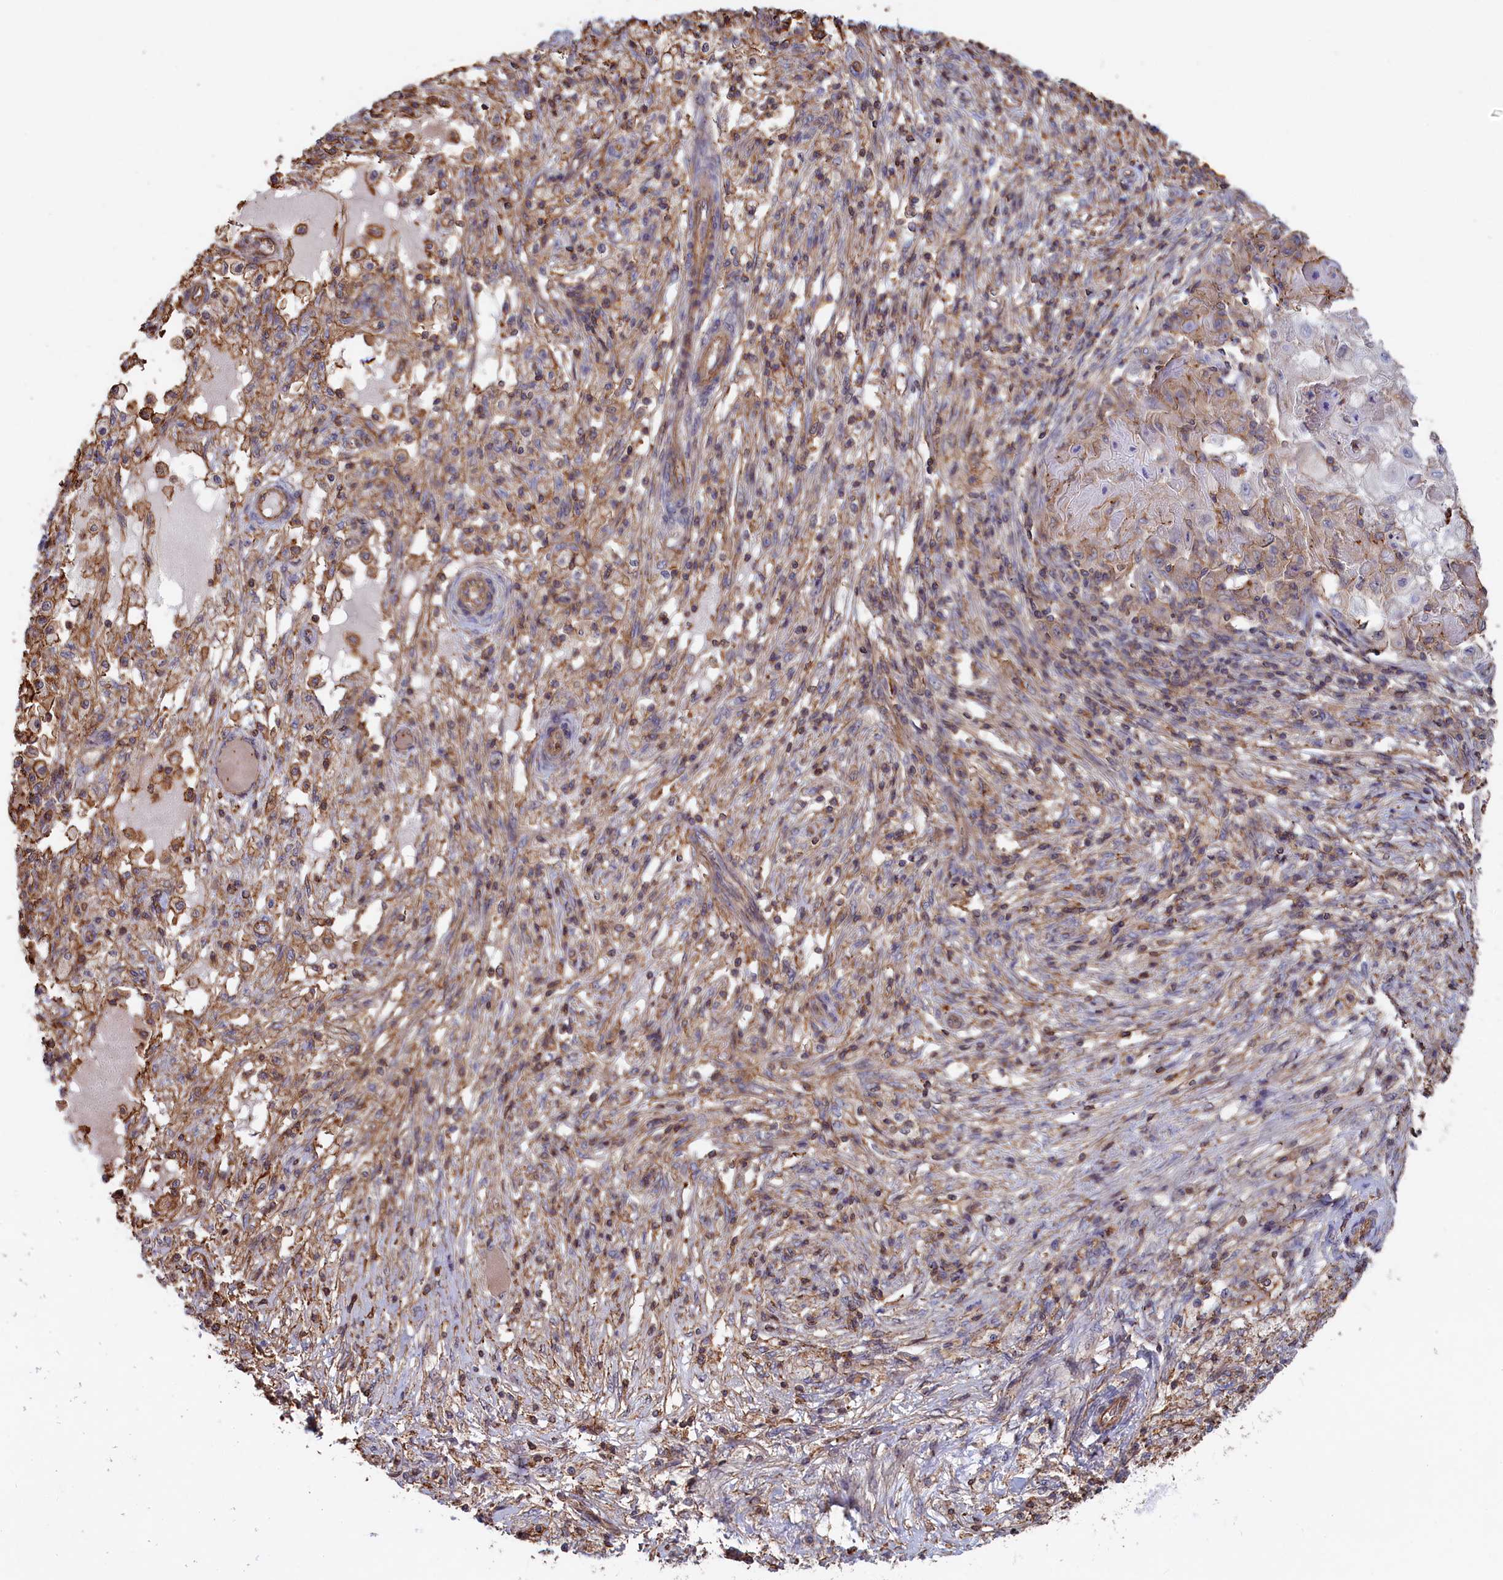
{"staining": {"intensity": "weak", "quantity": "<25%", "location": "cytoplasmic/membranous"}, "tissue": "ovarian cancer", "cell_type": "Tumor cells", "image_type": "cancer", "snomed": [{"axis": "morphology", "description": "Carcinoma, endometroid"}, {"axis": "topography", "description": "Ovary"}], "caption": "Immunohistochemistry (IHC) histopathology image of human ovarian endometroid carcinoma stained for a protein (brown), which exhibits no expression in tumor cells.", "gene": "ANKRD27", "patient": {"sex": "female", "age": 42}}